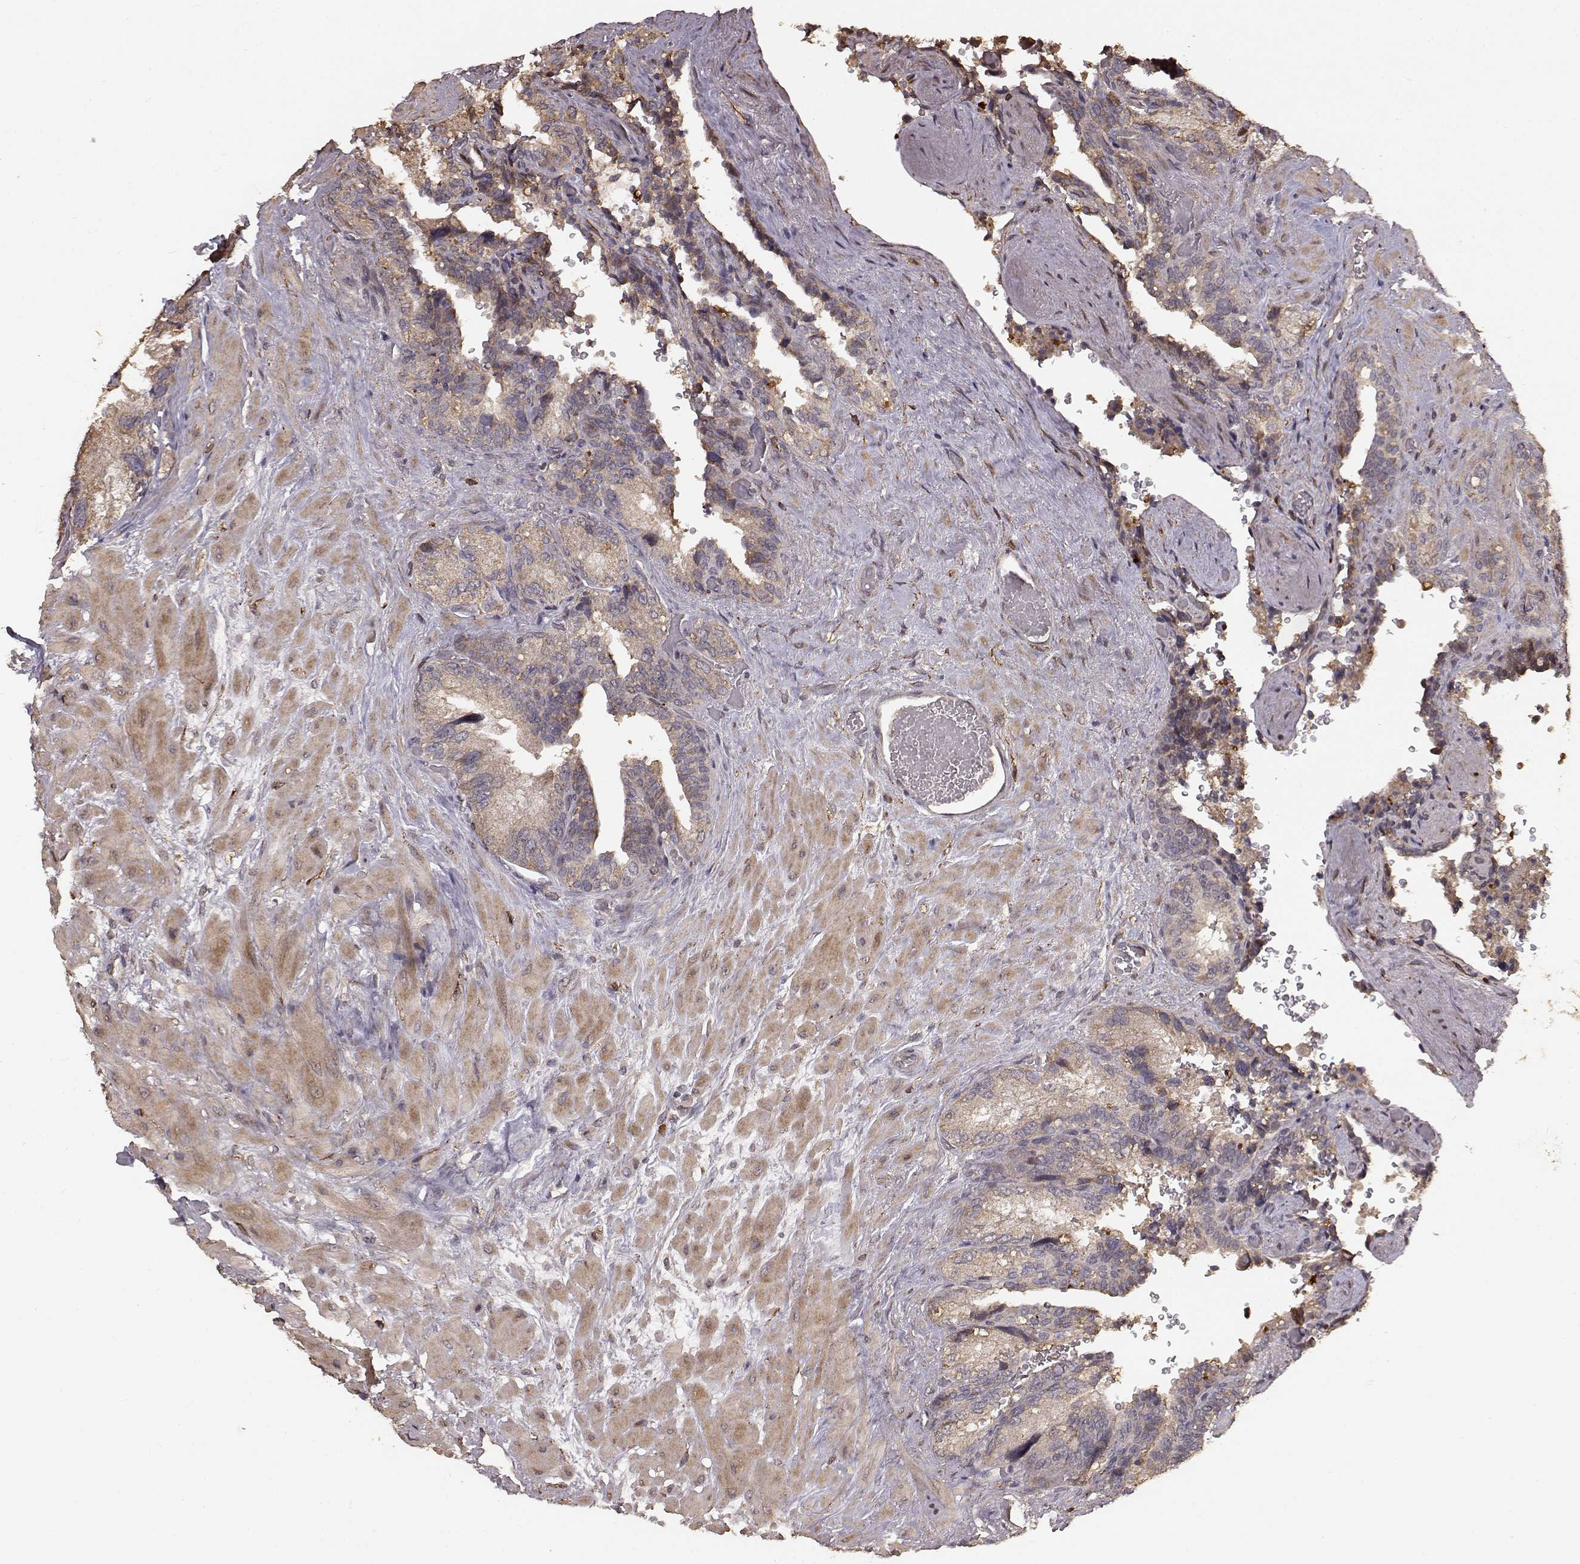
{"staining": {"intensity": "moderate", "quantity": "25%-75%", "location": "cytoplasmic/membranous"}, "tissue": "seminal vesicle", "cell_type": "Glandular cells", "image_type": "normal", "snomed": [{"axis": "morphology", "description": "Normal tissue, NOS"}, {"axis": "topography", "description": "Seminal veicle"}], "caption": "Human seminal vesicle stained with a protein marker reveals moderate staining in glandular cells.", "gene": "USP15", "patient": {"sex": "male", "age": 69}}